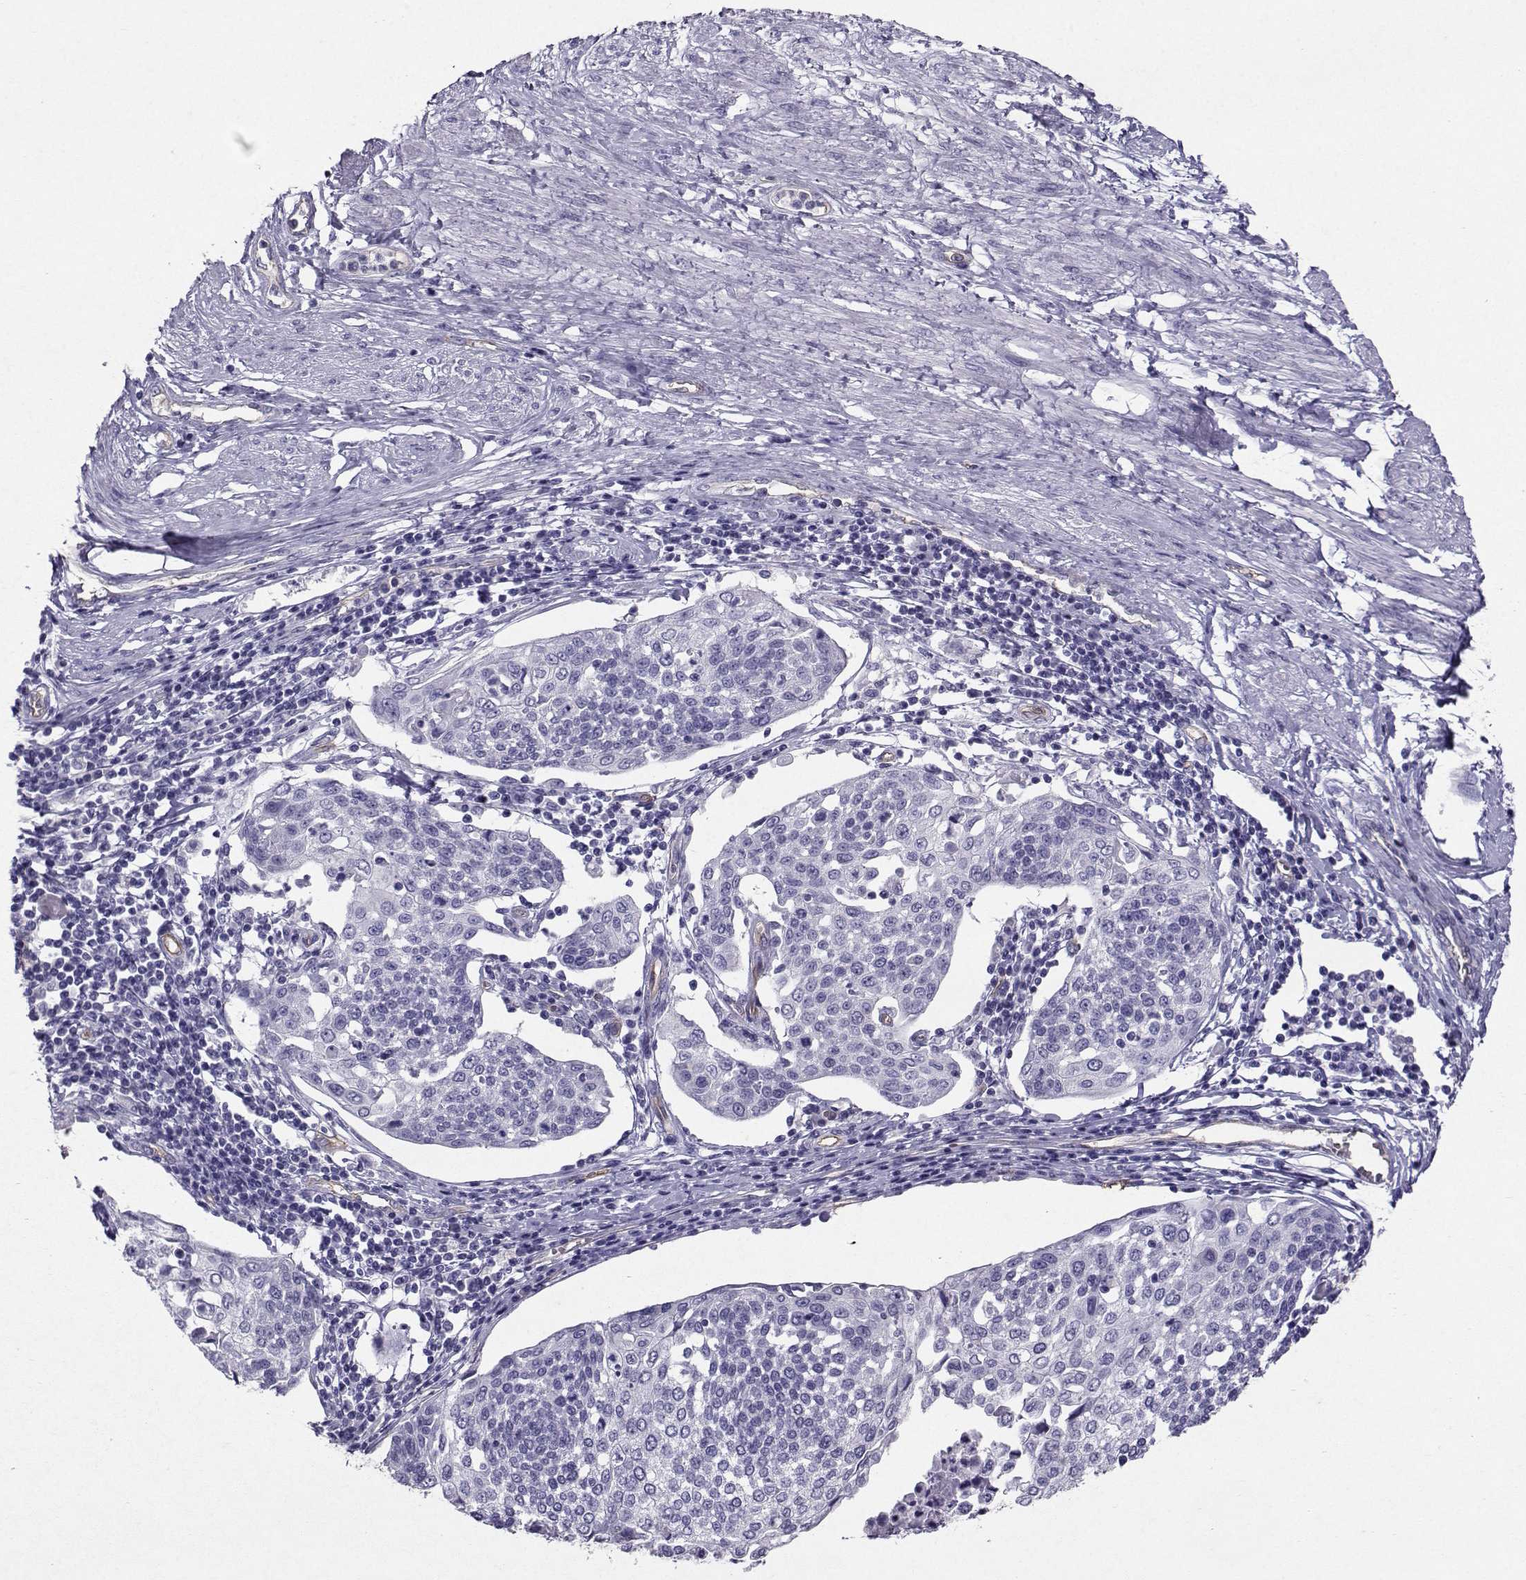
{"staining": {"intensity": "negative", "quantity": "none", "location": "none"}, "tissue": "cervical cancer", "cell_type": "Tumor cells", "image_type": "cancer", "snomed": [{"axis": "morphology", "description": "Squamous cell carcinoma, NOS"}, {"axis": "topography", "description": "Cervix"}], "caption": "The immunohistochemistry (IHC) image has no significant positivity in tumor cells of cervical cancer (squamous cell carcinoma) tissue.", "gene": "CLUL1", "patient": {"sex": "female", "age": 34}}